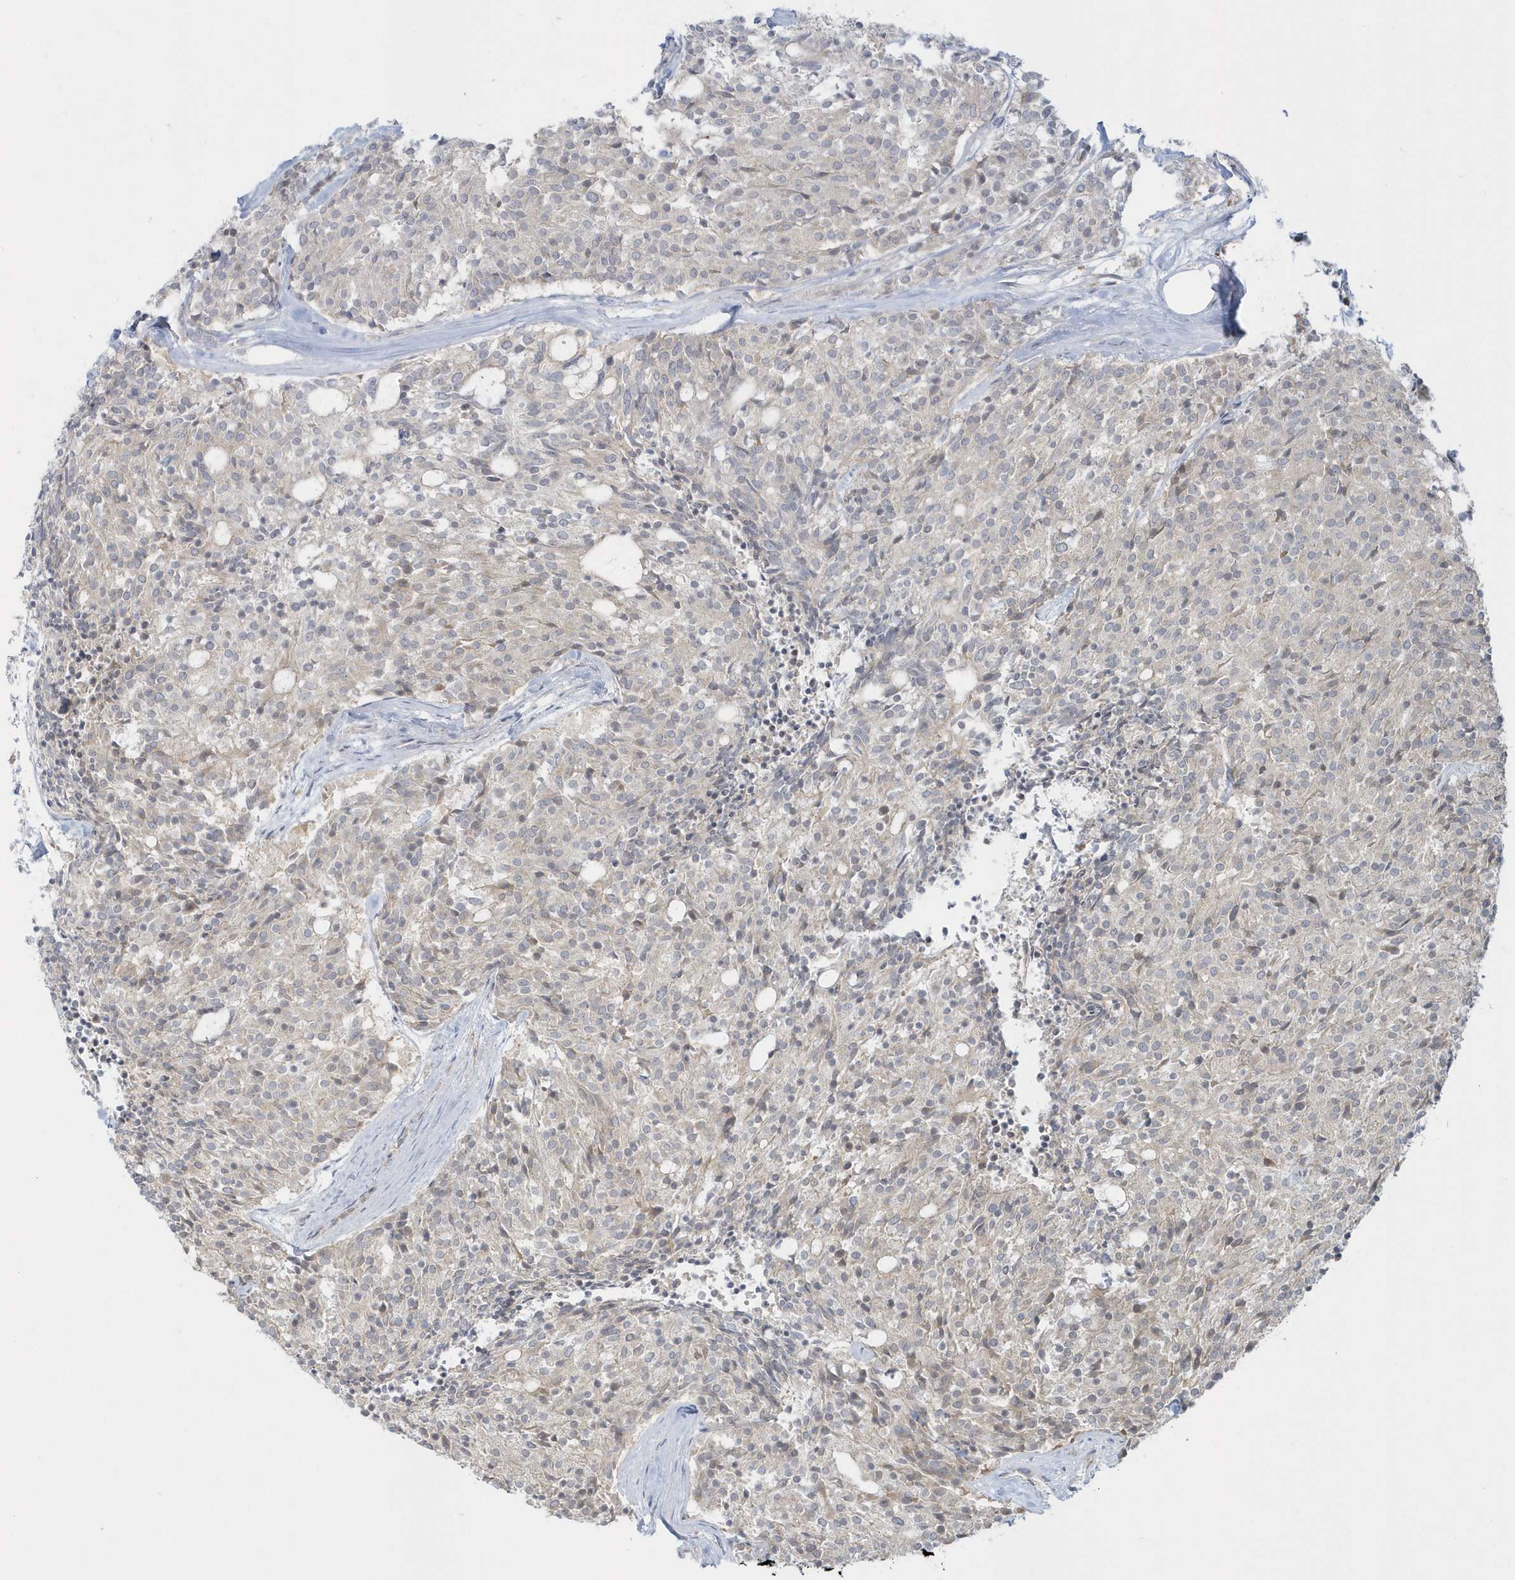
{"staining": {"intensity": "negative", "quantity": "none", "location": "none"}, "tissue": "carcinoid", "cell_type": "Tumor cells", "image_type": "cancer", "snomed": [{"axis": "morphology", "description": "Carcinoid, malignant, NOS"}, {"axis": "topography", "description": "Pancreas"}], "caption": "High power microscopy photomicrograph of an immunohistochemistry (IHC) image of carcinoid, revealing no significant expression in tumor cells.", "gene": "BLTP3A", "patient": {"sex": "female", "age": 54}}